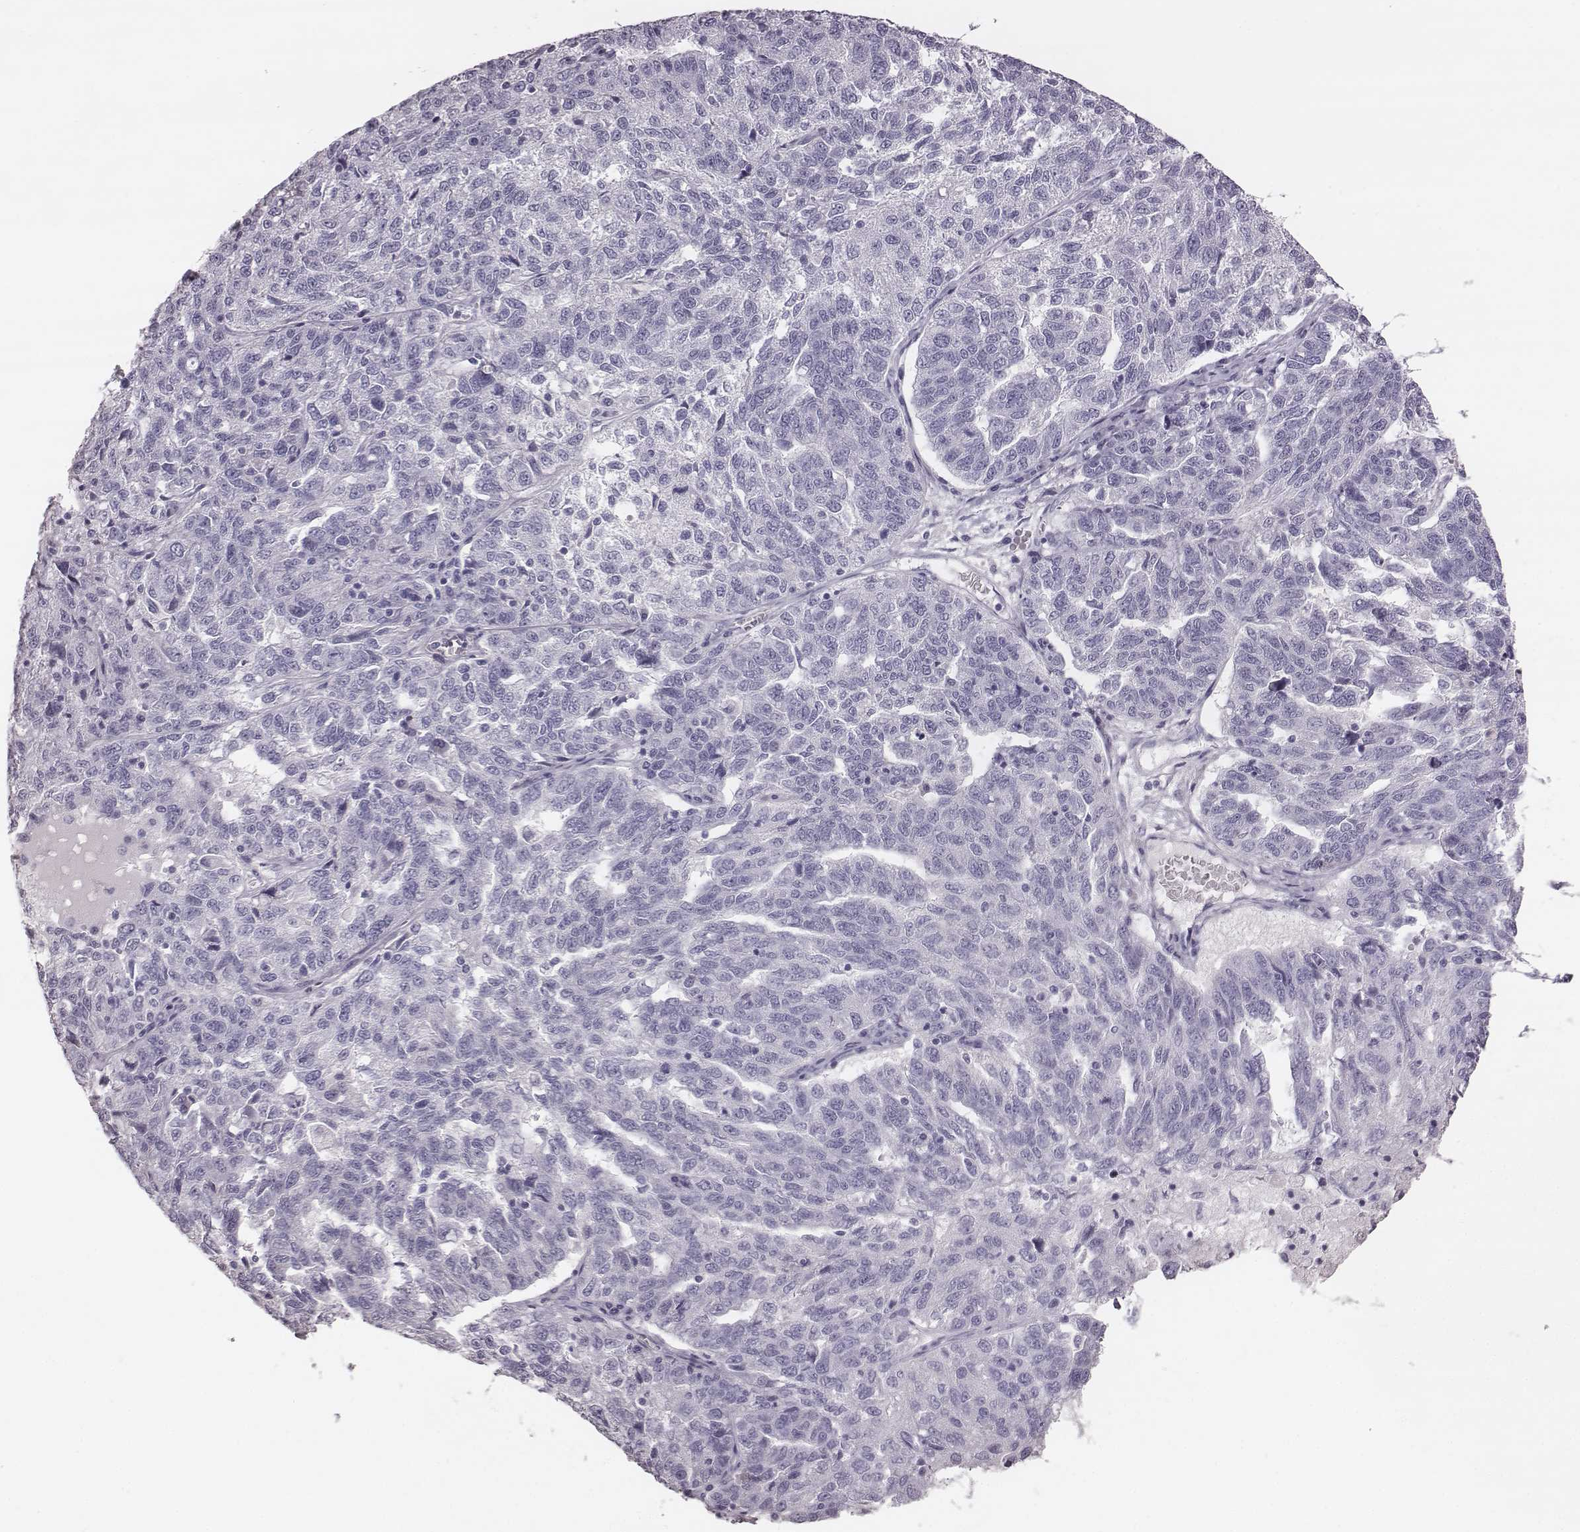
{"staining": {"intensity": "negative", "quantity": "none", "location": "none"}, "tissue": "ovarian cancer", "cell_type": "Tumor cells", "image_type": "cancer", "snomed": [{"axis": "morphology", "description": "Cystadenocarcinoma, serous, NOS"}, {"axis": "topography", "description": "Ovary"}], "caption": "Immunohistochemistry (IHC) of human ovarian cancer (serous cystadenocarcinoma) demonstrates no expression in tumor cells.", "gene": "CRISP1", "patient": {"sex": "female", "age": 71}}